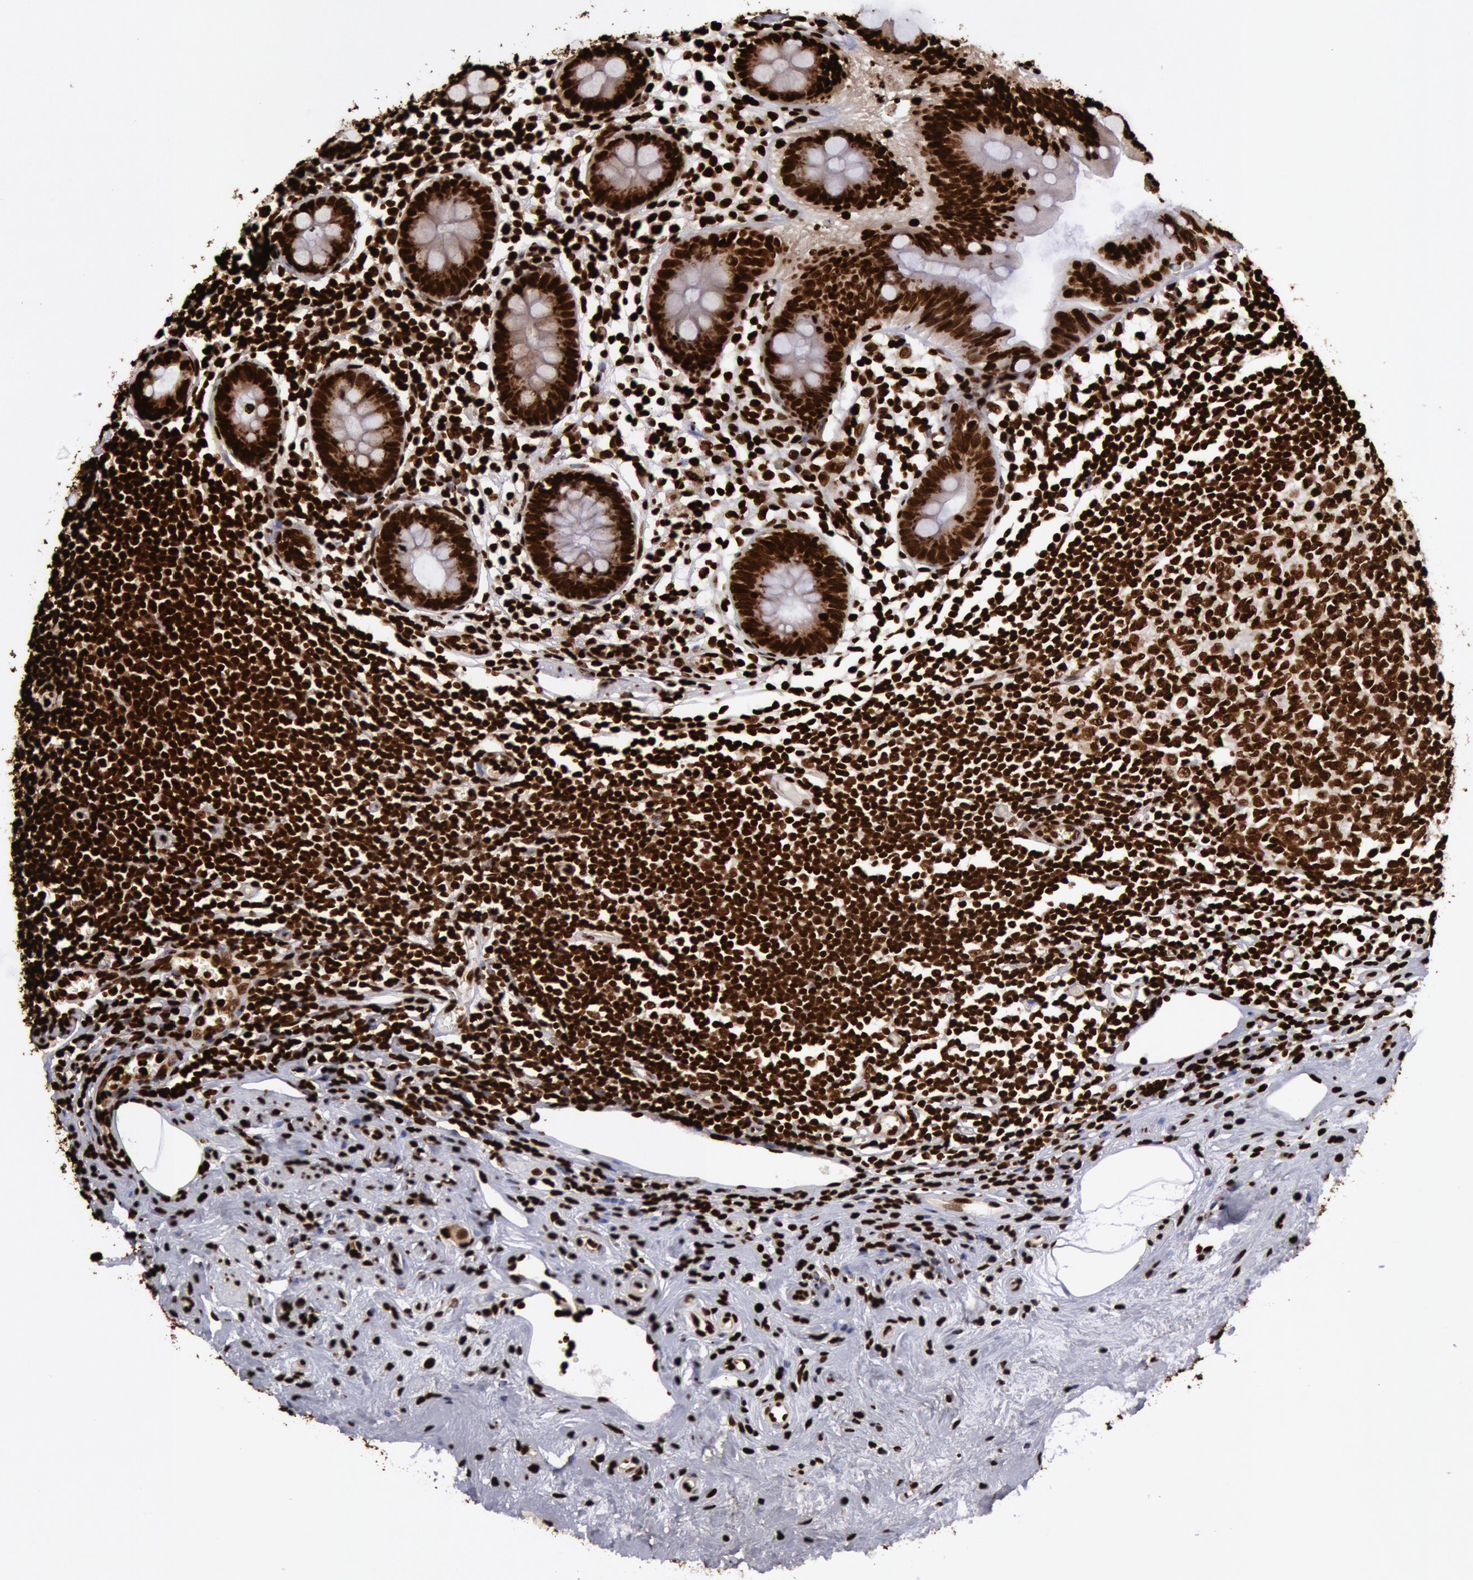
{"staining": {"intensity": "strong", "quantity": ">75%", "location": "nuclear"}, "tissue": "appendix", "cell_type": "Glandular cells", "image_type": "normal", "snomed": [{"axis": "morphology", "description": "Normal tissue, NOS"}, {"axis": "topography", "description": "Appendix"}], "caption": "Glandular cells display high levels of strong nuclear positivity in about >75% of cells in benign appendix. The protein of interest is stained brown, and the nuclei are stained in blue (DAB IHC with brightfield microscopy, high magnification).", "gene": "H3", "patient": {"sex": "male", "age": 38}}